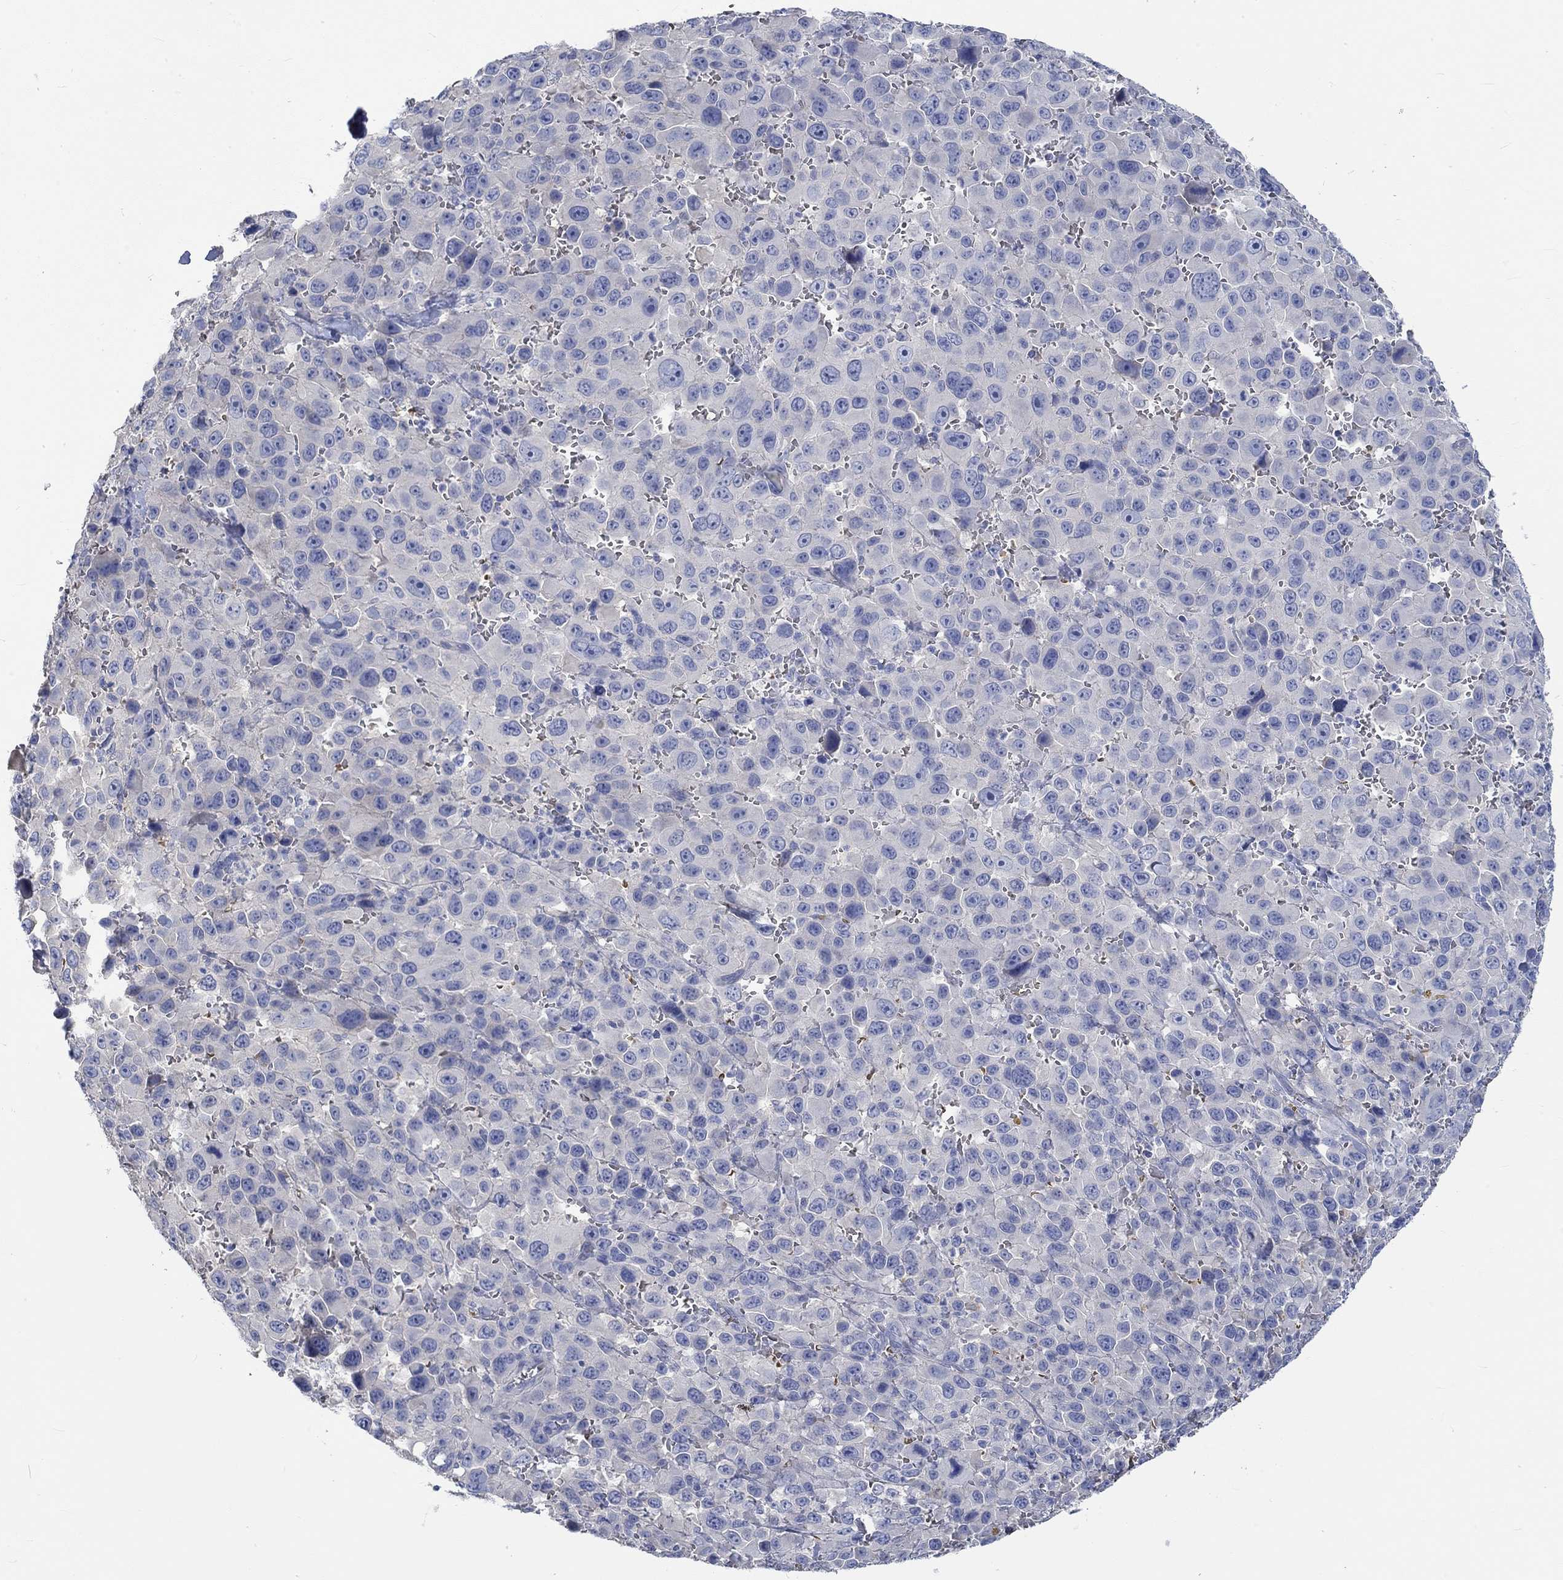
{"staining": {"intensity": "negative", "quantity": "none", "location": "none"}, "tissue": "melanoma", "cell_type": "Tumor cells", "image_type": "cancer", "snomed": [{"axis": "morphology", "description": "Malignant melanoma, NOS"}, {"axis": "topography", "description": "Skin"}], "caption": "Immunohistochemistry photomicrograph of malignant melanoma stained for a protein (brown), which shows no positivity in tumor cells.", "gene": "KCNA1", "patient": {"sex": "female", "age": 91}}